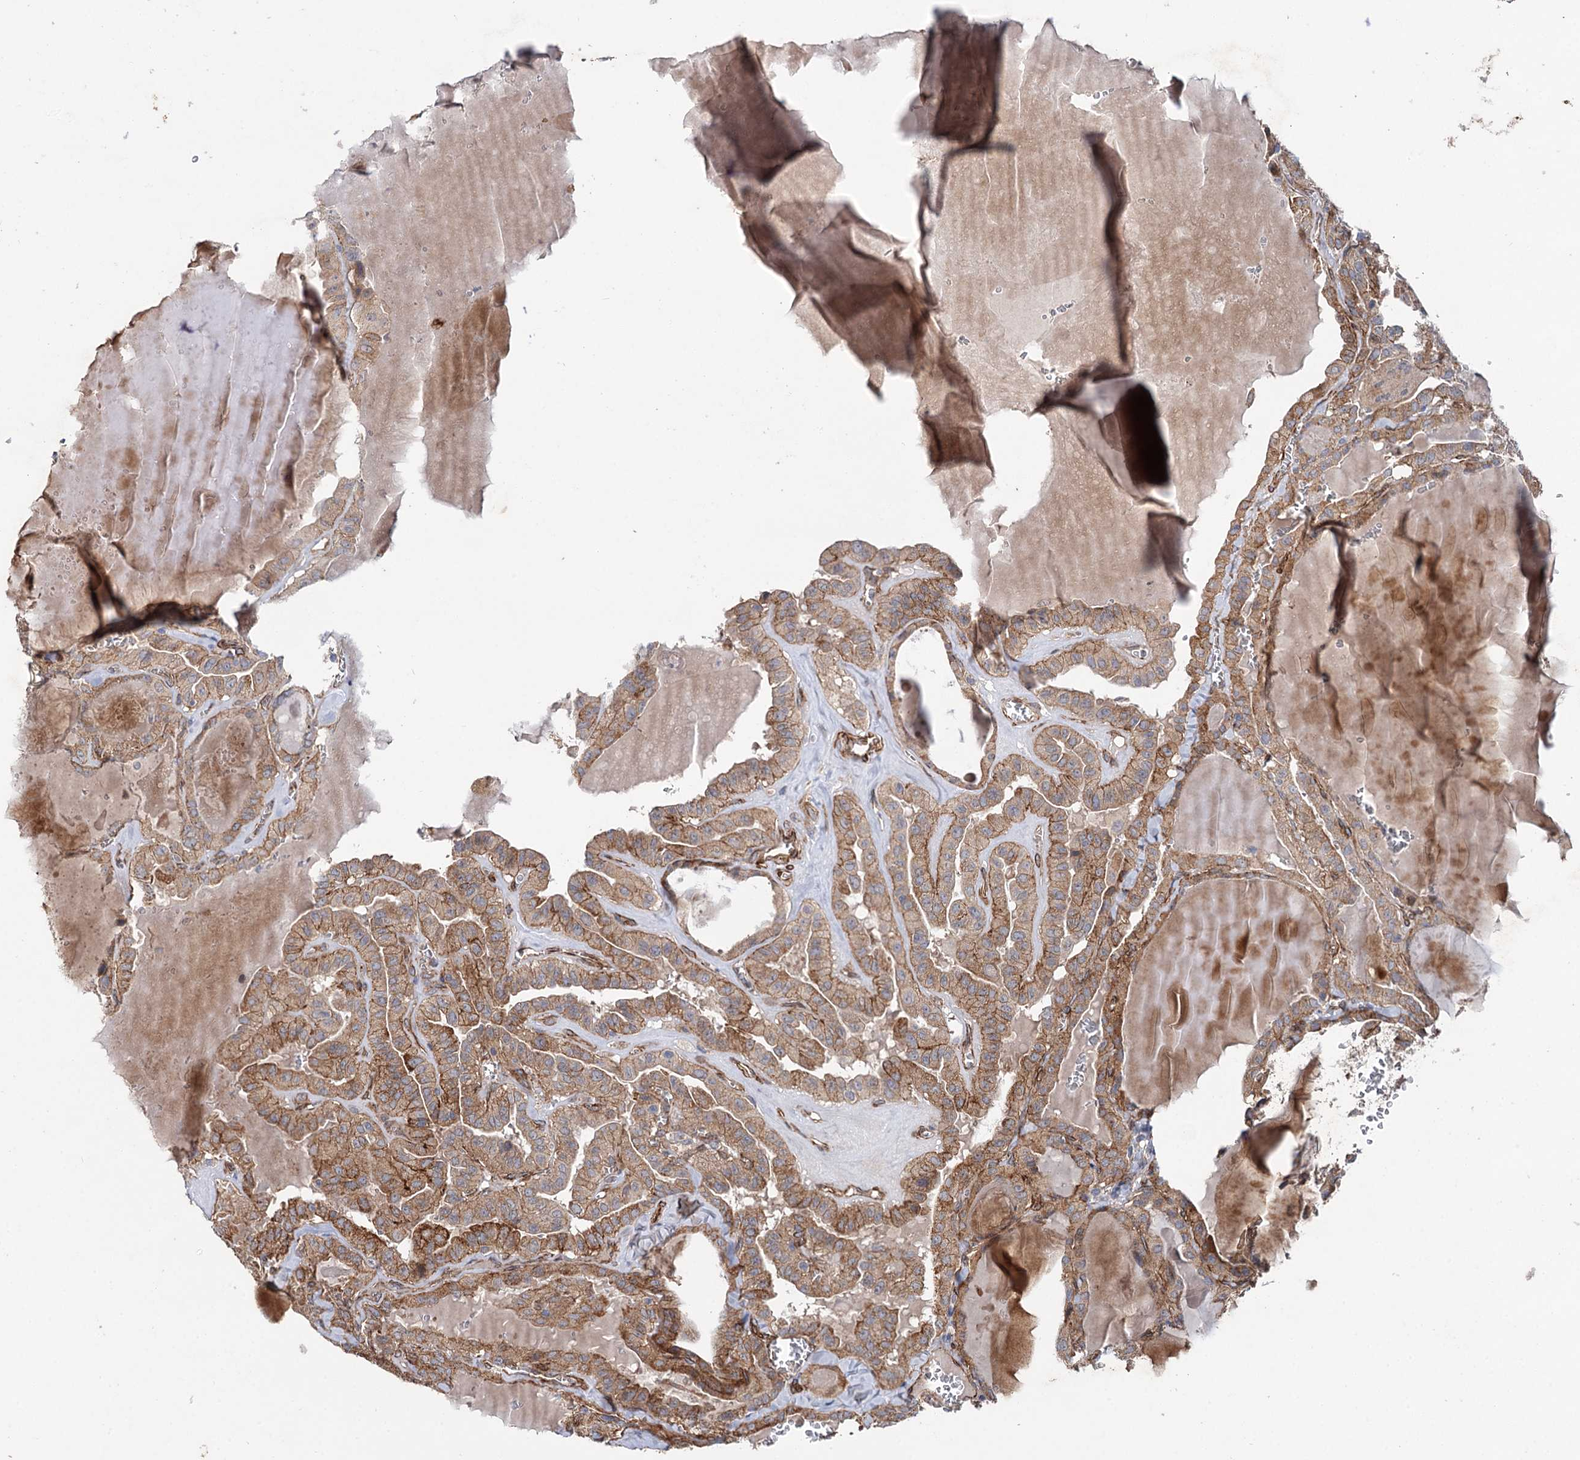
{"staining": {"intensity": "moderate", "quantity": ">75%", "location": "cytoplasmic/membranous"}, "tissue": "thyroid cancer", "cell_type": "Tumor cells", "image_type": "cancer", "snomed": [{"axis": "morphology", "description": "Papillary adenocarcinoma, NOS"}, {"axis": "topography", "description": "Thyroid gland"}], "caption": "Tumor cells demonstrate medium levels of moderate cytoplasmic/membranous staining in about >75% of cells in human thyroid cancer. Immunohistochemistry stains the protein of interest in brown and the nuclei are stained blue.", "gene": "SPATS2", "patient": {"sex": "male", "age": 52}}